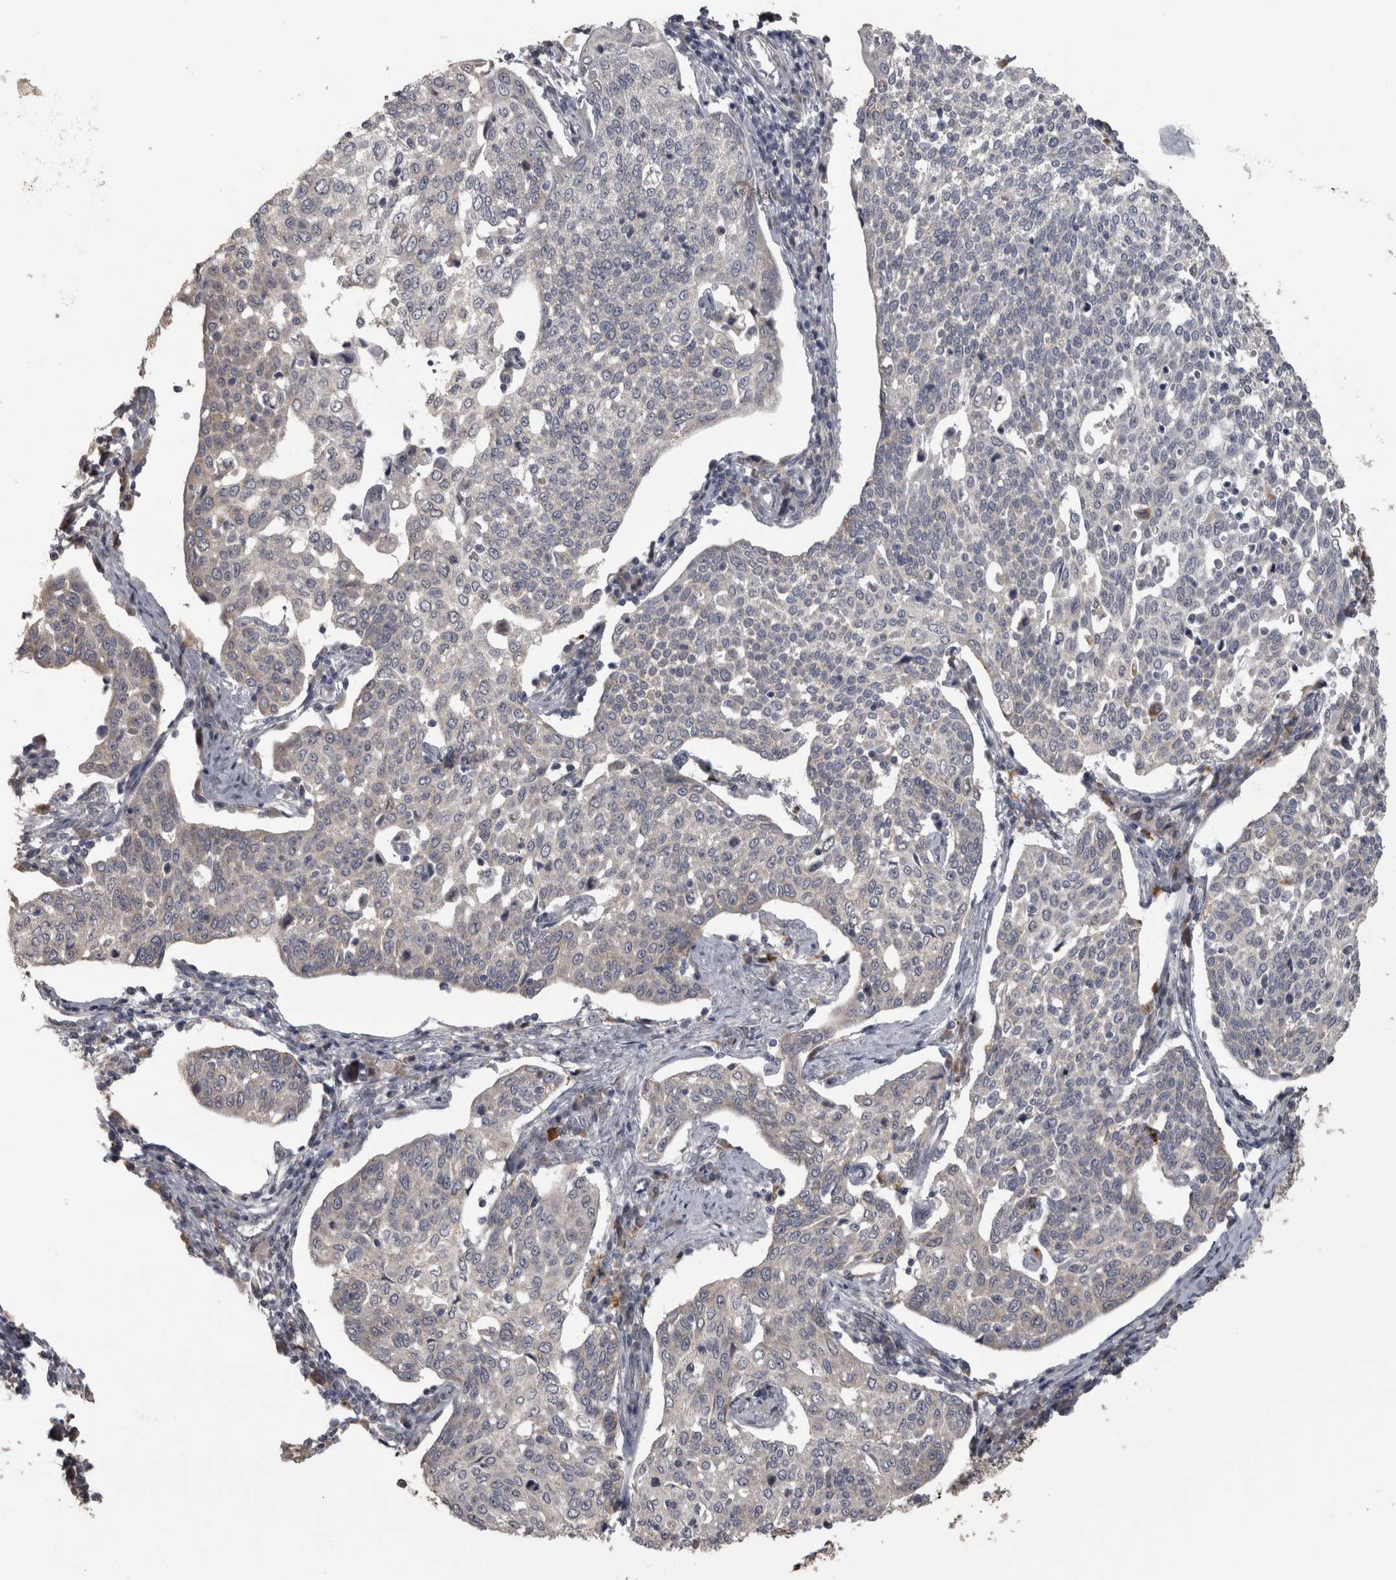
{"staining": {"intensity": "negative", "quantity": "none", "location": "none"}, "tissue": "cervical cancer", "cell_type": "Tumor cells", "image_type": "cancer", "snomed": [{"axis": "morphology", "description": "Squamous cell carcinoma, NOS"}, {"axis": "topography", "description": "Cervix"}], "caption": "The IHC image has no significant expression in tumor cells of cervical squamous cell carcinoma tissue.", "gene": "RAB29", "patient": {"sex": "female", "age": 34}}